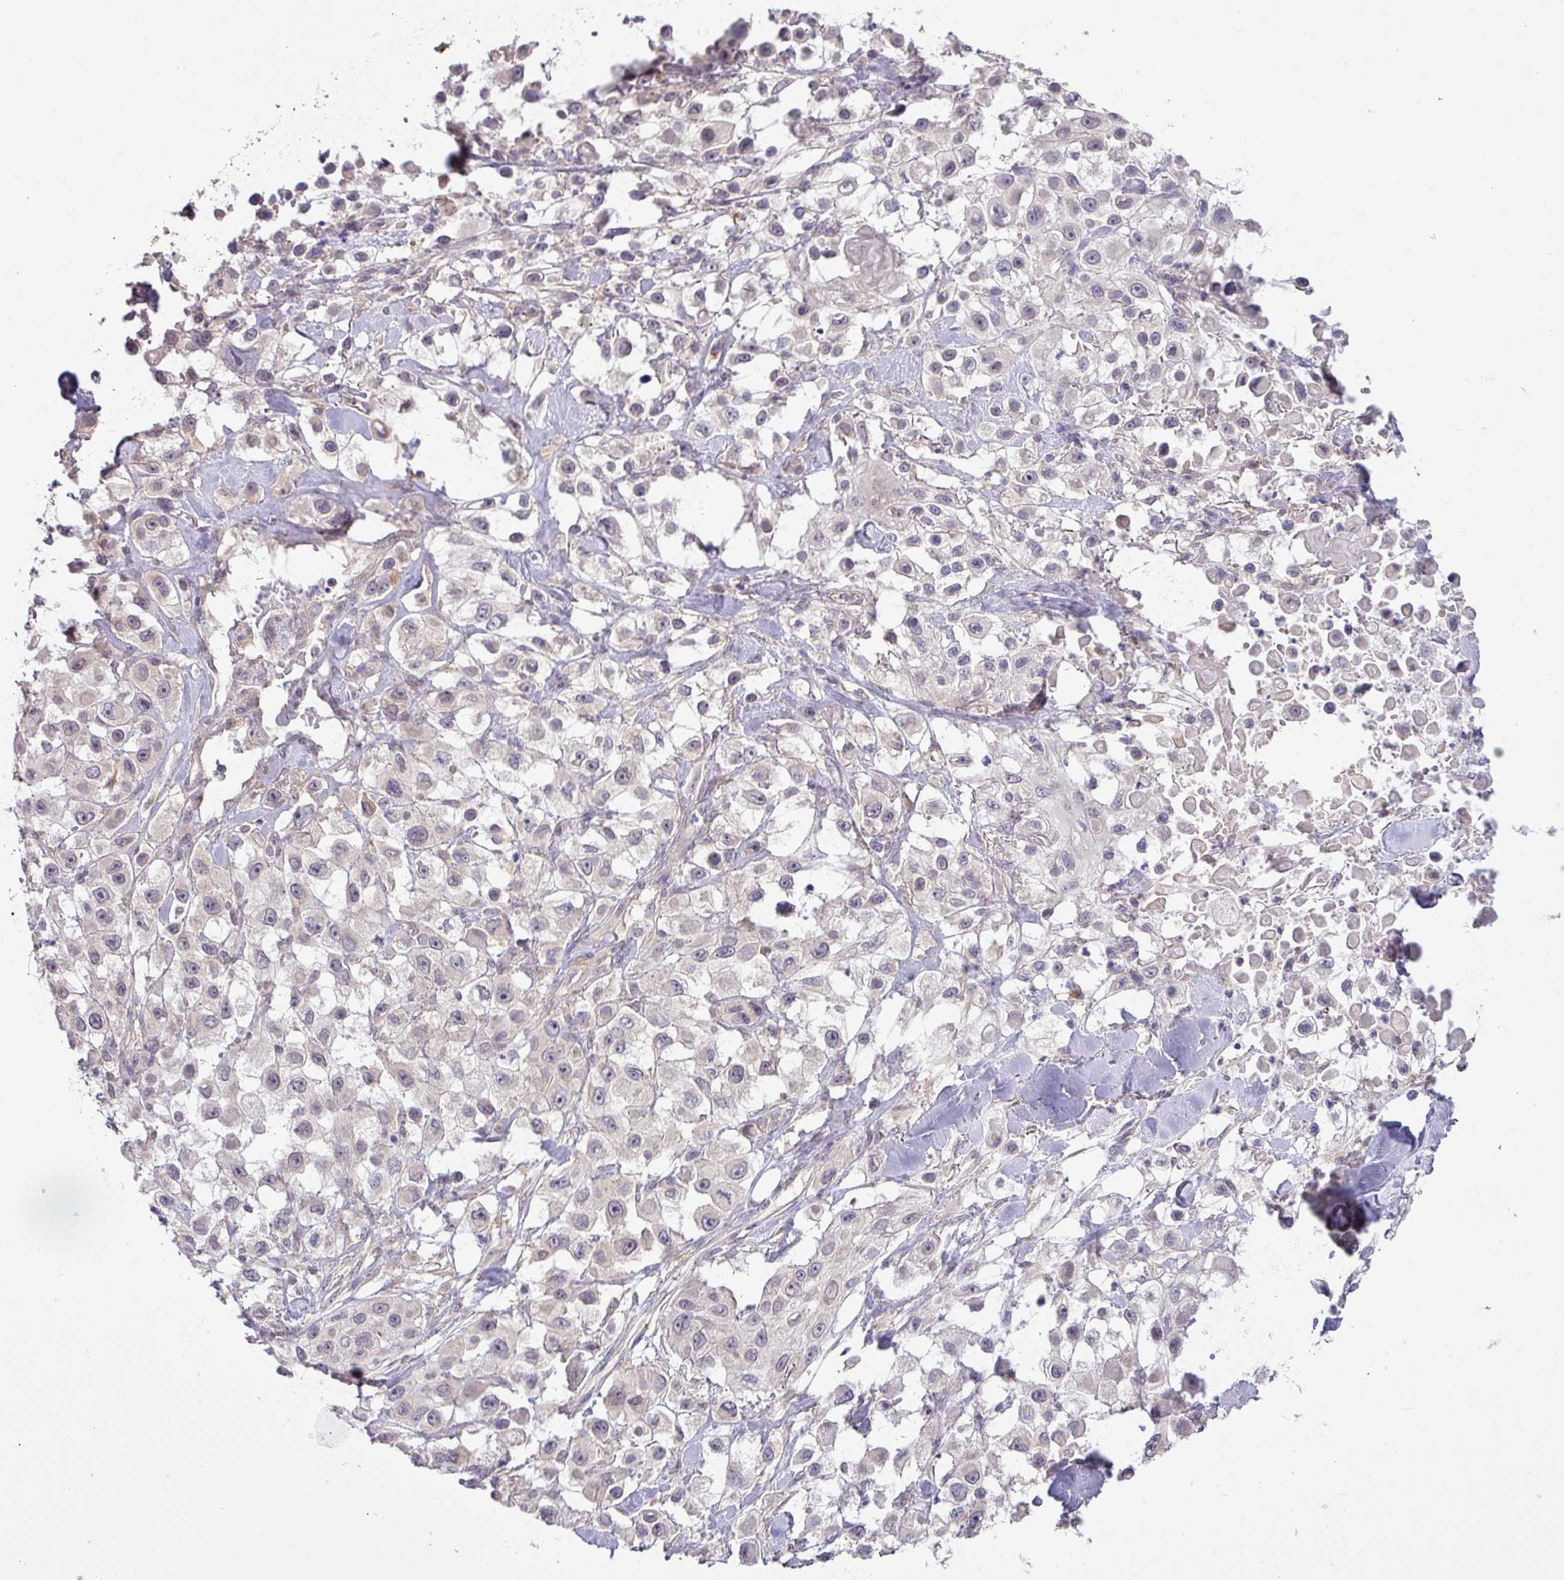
{"staining": {"intensity": "negative", "quantity": "none", "location": "none"}, "tissue": "skin cancer", "cell_type": "Tumor cells", "image_type": "cancer", "snomed": [{"axis": "morphology", "description": "Squamous cell carcinoma, NOS"}, {"axis": "topography", "description": "Skin"}], "caption": "IHC of human squamous cell carcinoma (skin) exhibits no staining in tumor cells.", "gene": "GALNT12", "patient": {"sex": "male", "age": 63}}